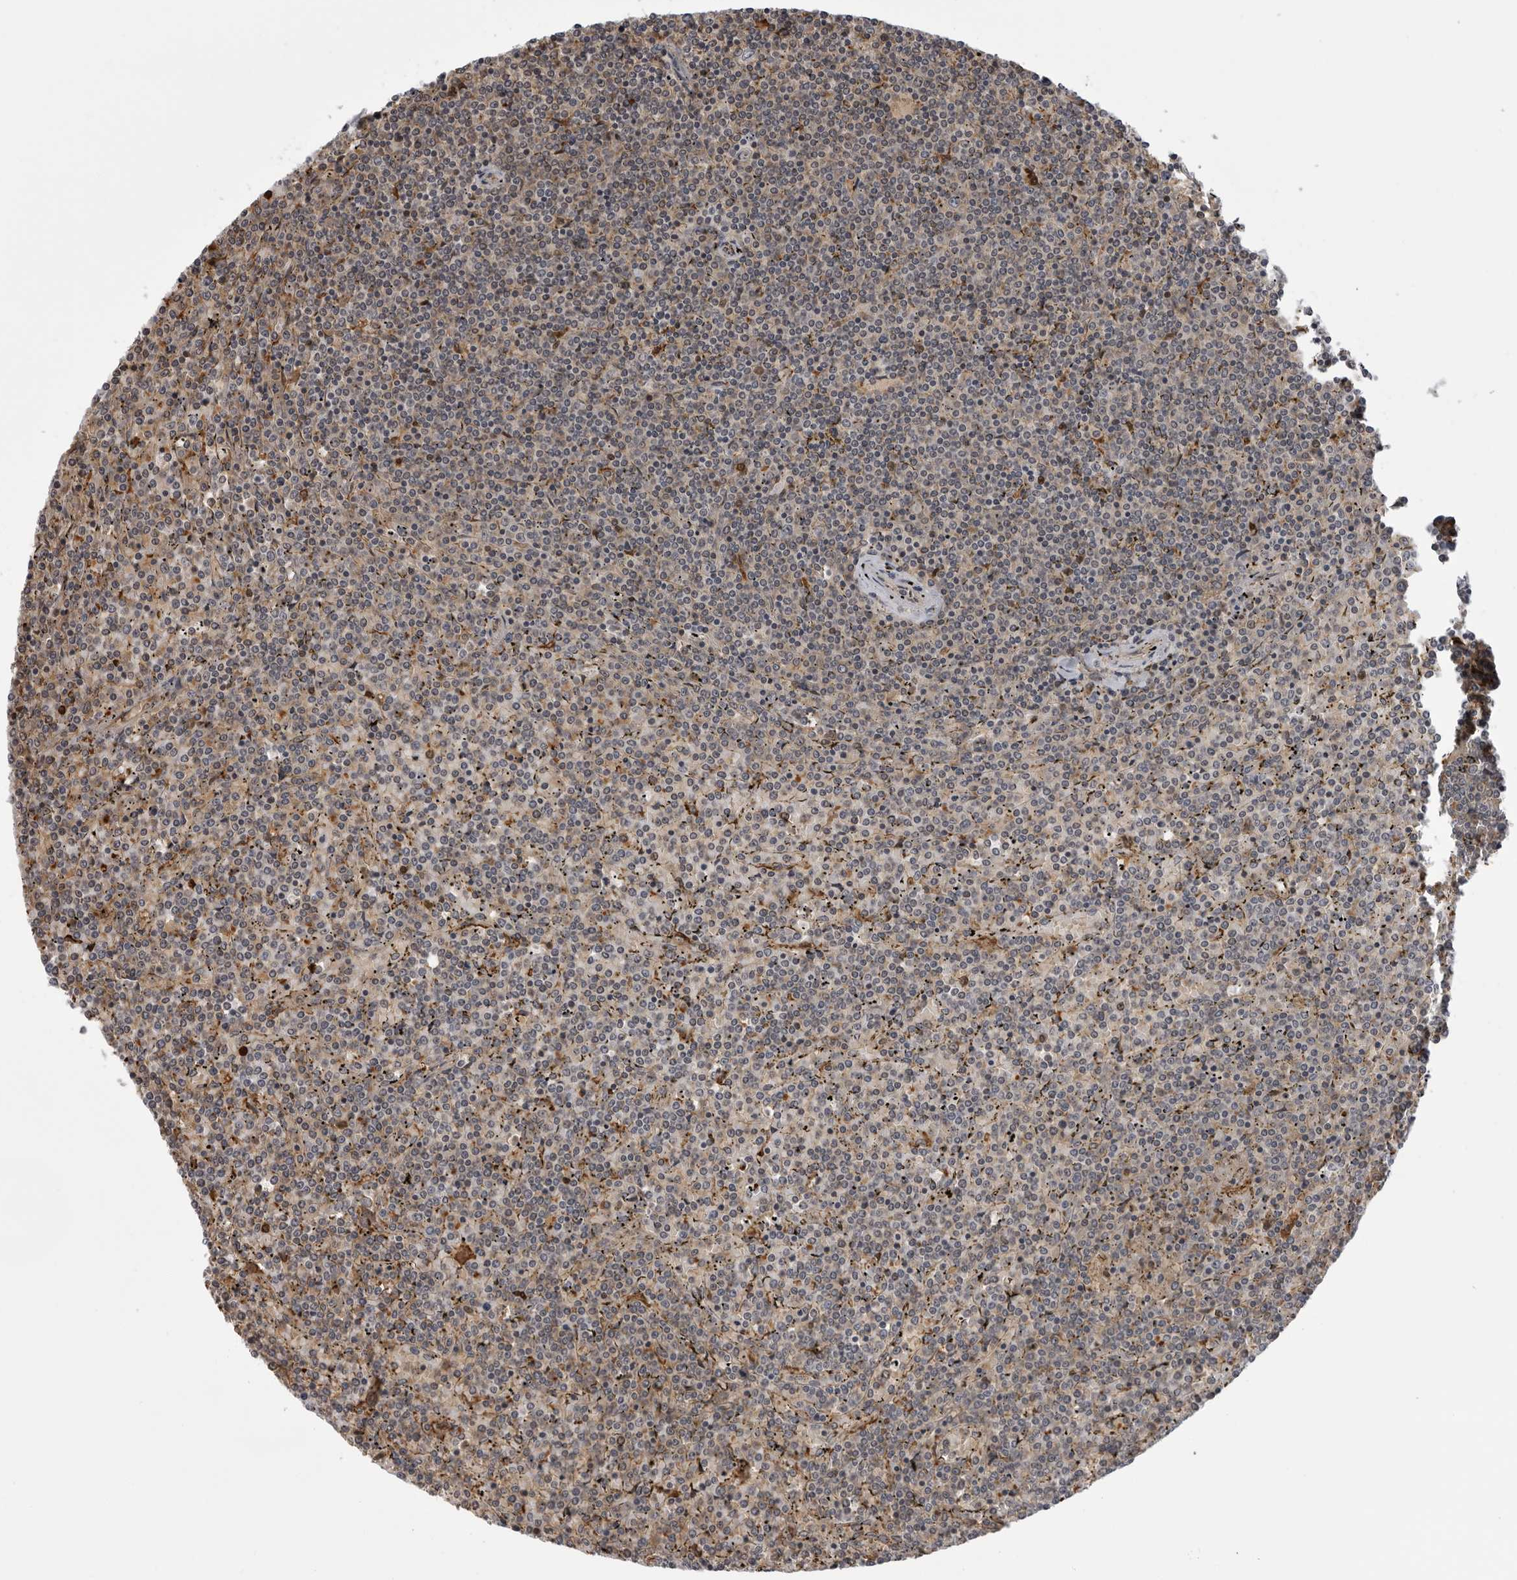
{"staining": {"intensity": "negative", "quantity": "none", "location": "none"}, "tissue": "lymphoma", "cell_type": "Tumor cells", "image_type": "cancer", "snomed": [{"axis": "morphology", "description": "Malignant lymphoma, non-Hodgkin's type, Low grade"}, {"axis": "topography", "description": "Spleen"}], "caption": "The micrograph exhibits no significant staining in tumor cells of lymphoma.", "gene": "PLEKHF2", "patient": {"sex": "female", "age": 19}}